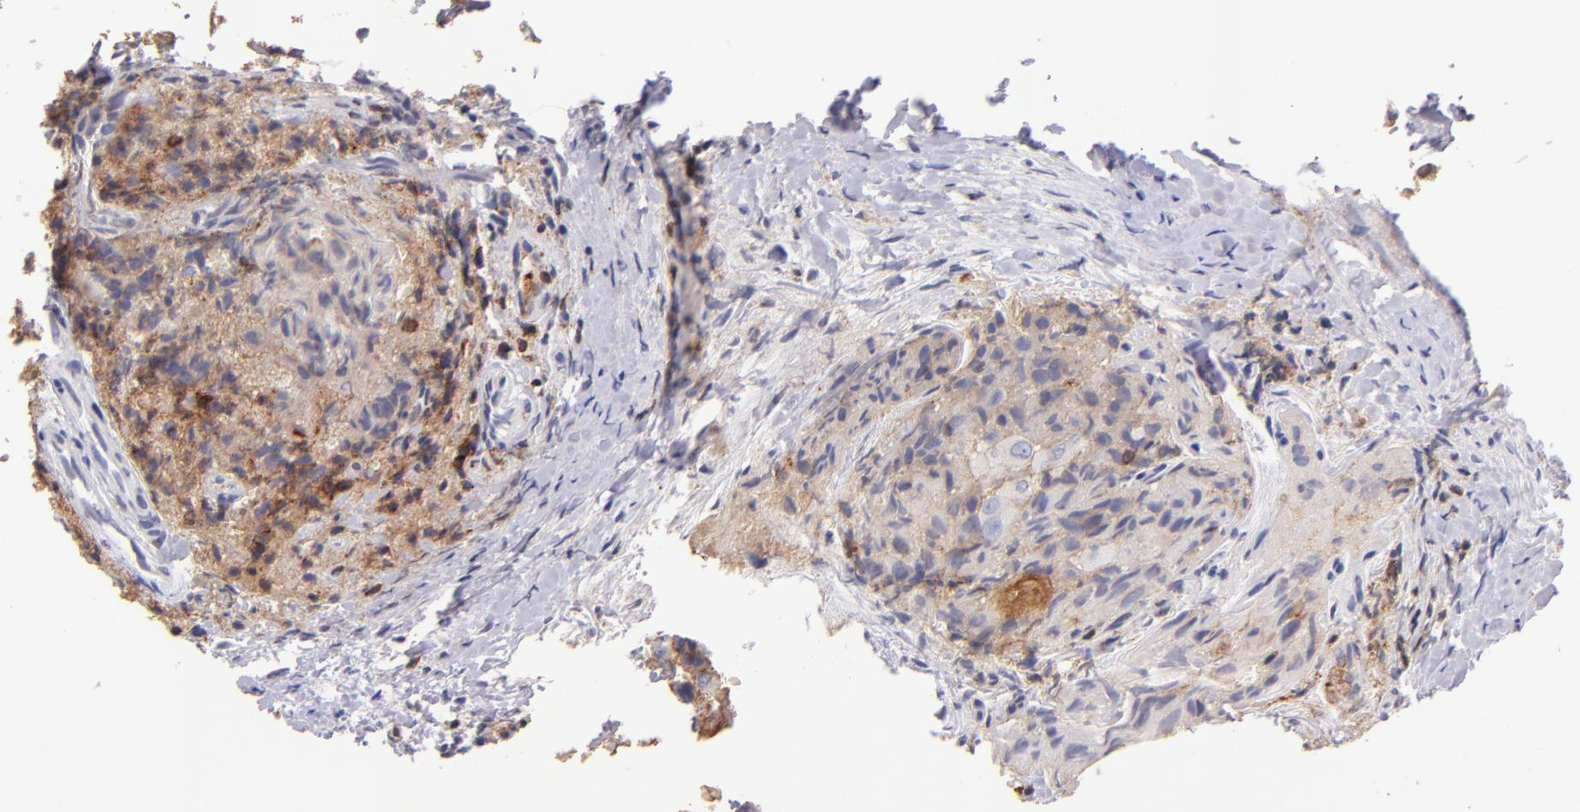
{"staining": {"intensity": "weak", "quantity": ">75%", "location": "cytoplasmic/membranous"}, "tissue": "thyroid cancer", "cell_type": "Tumor cells", "image_type": "cancer", "snomed": [{"axis": "morphology", "description": "Papillary adenocarcinoma, NOS"}, {"axis": "topography", "description": "Thyroid gland"}], "caption": "Papillary adenocarcinoma (thyroid) stained with a protein marker demonstrates weak staining in tumor cells.", "gene": "SPN", "patient": {"sex": "female", "age": 71}}